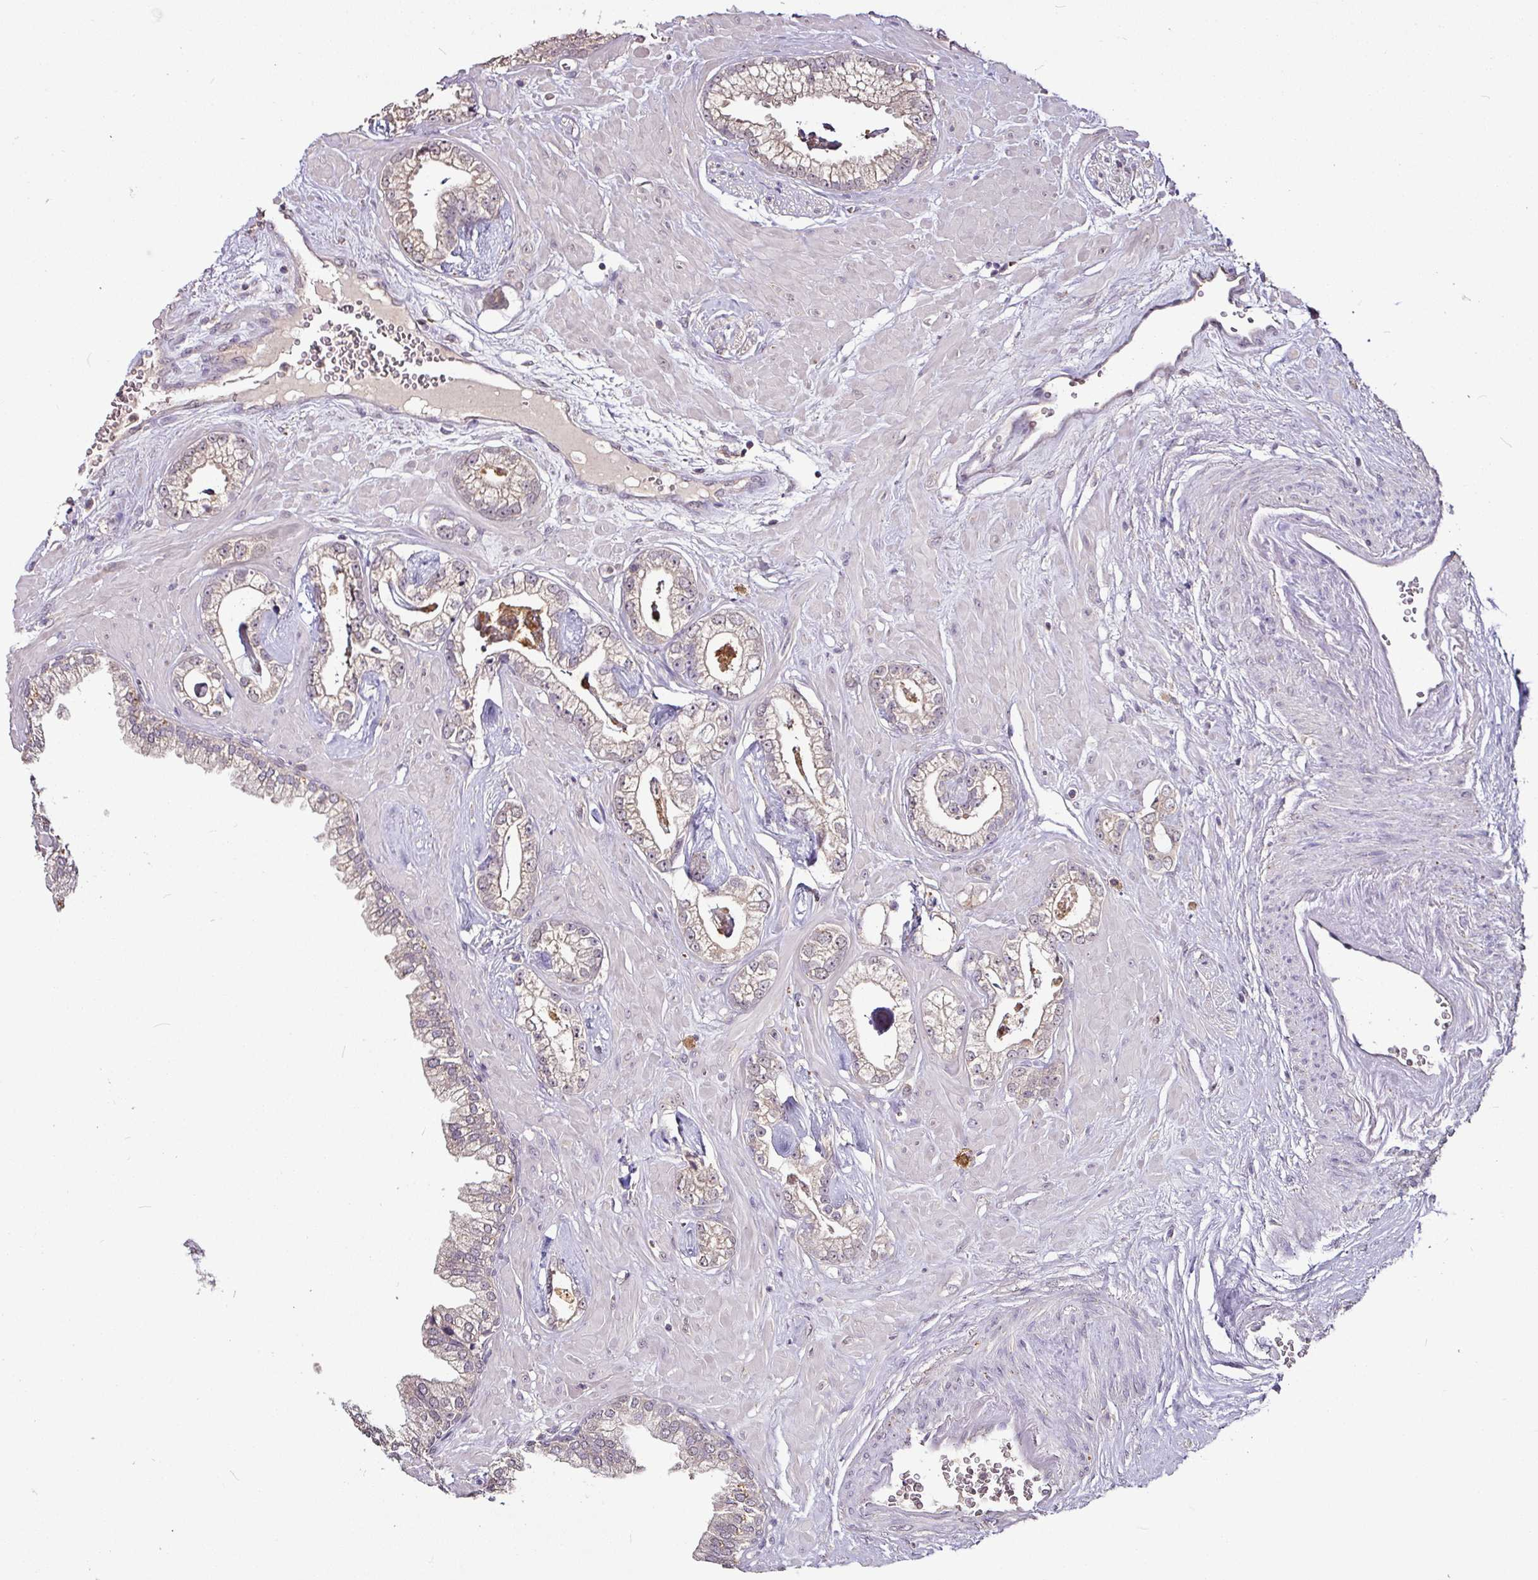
{"staining": {"intensity": "negative", "quantity": "none", "location": "none"}, "tissue": "prostate cancer", "cell_type": "Tumor cells", "image_type": "cancer", "snomed": [{"axis": "morphology", "description": "Adenocarcinoma, Low grade"}, {"axis": "topography", "description": "Prostate"}], "caption": "Tumor cells show no significant staining in prostate cancer (low-grade adenocarcinoma).", "gene": "RPL38", "patient": {"sex": "male", "age": 60}}